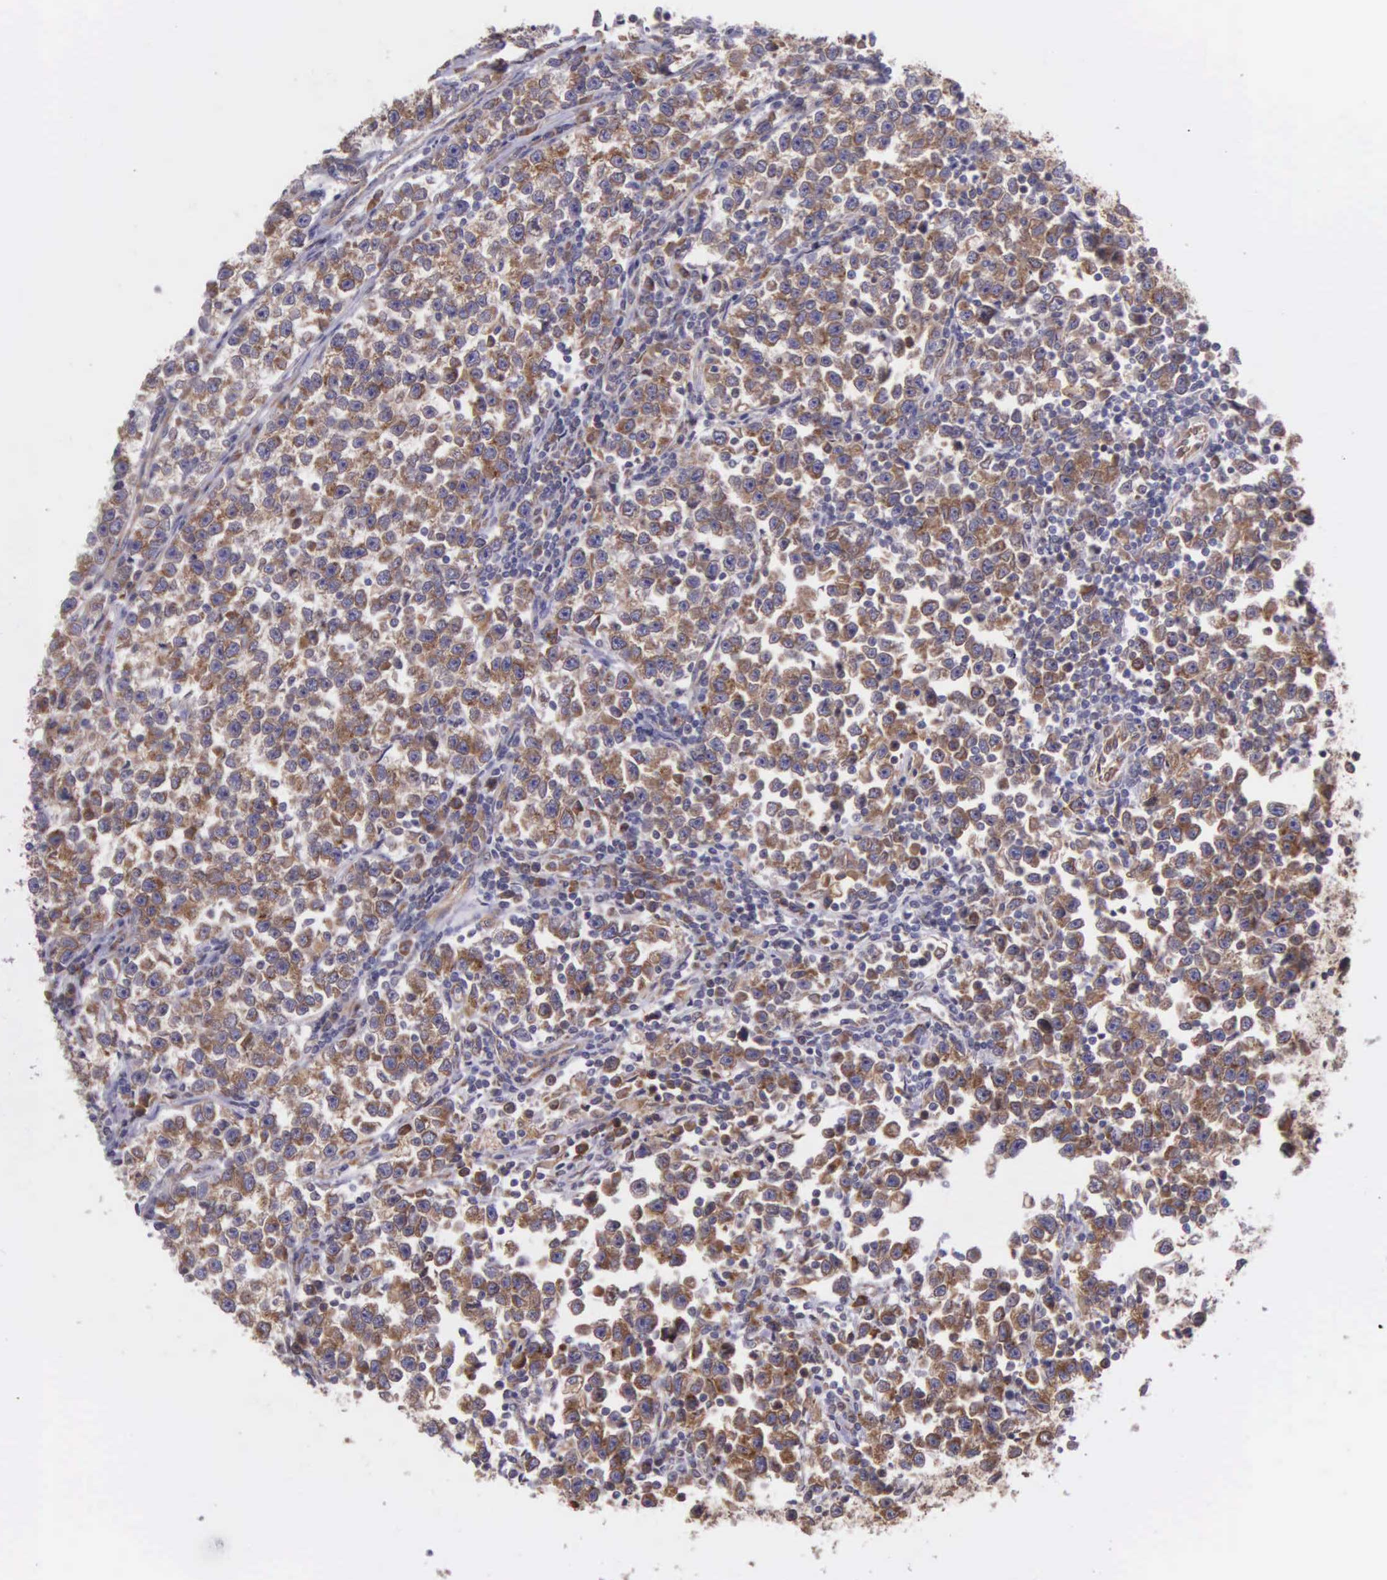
{"staining": {"intensity": "strong", "quantity": ">75%", "location": "cytoplasmic/membranous"}, "tissue": "testis cancer", "cell_type": "Tumor cells", "image_type": "cancer", "snomed": [{"axis": "morphology", "description": "Seminoma, NOS"}, {"axis": "topography", "description": "Testis"}], "caption": "Strong cytoplasmic/membranous expression is identified in approximately >75% of tumor cells in testis seminoma.", "gene": "NSDHL", "patient": {"sex": "male", "age": 43}}